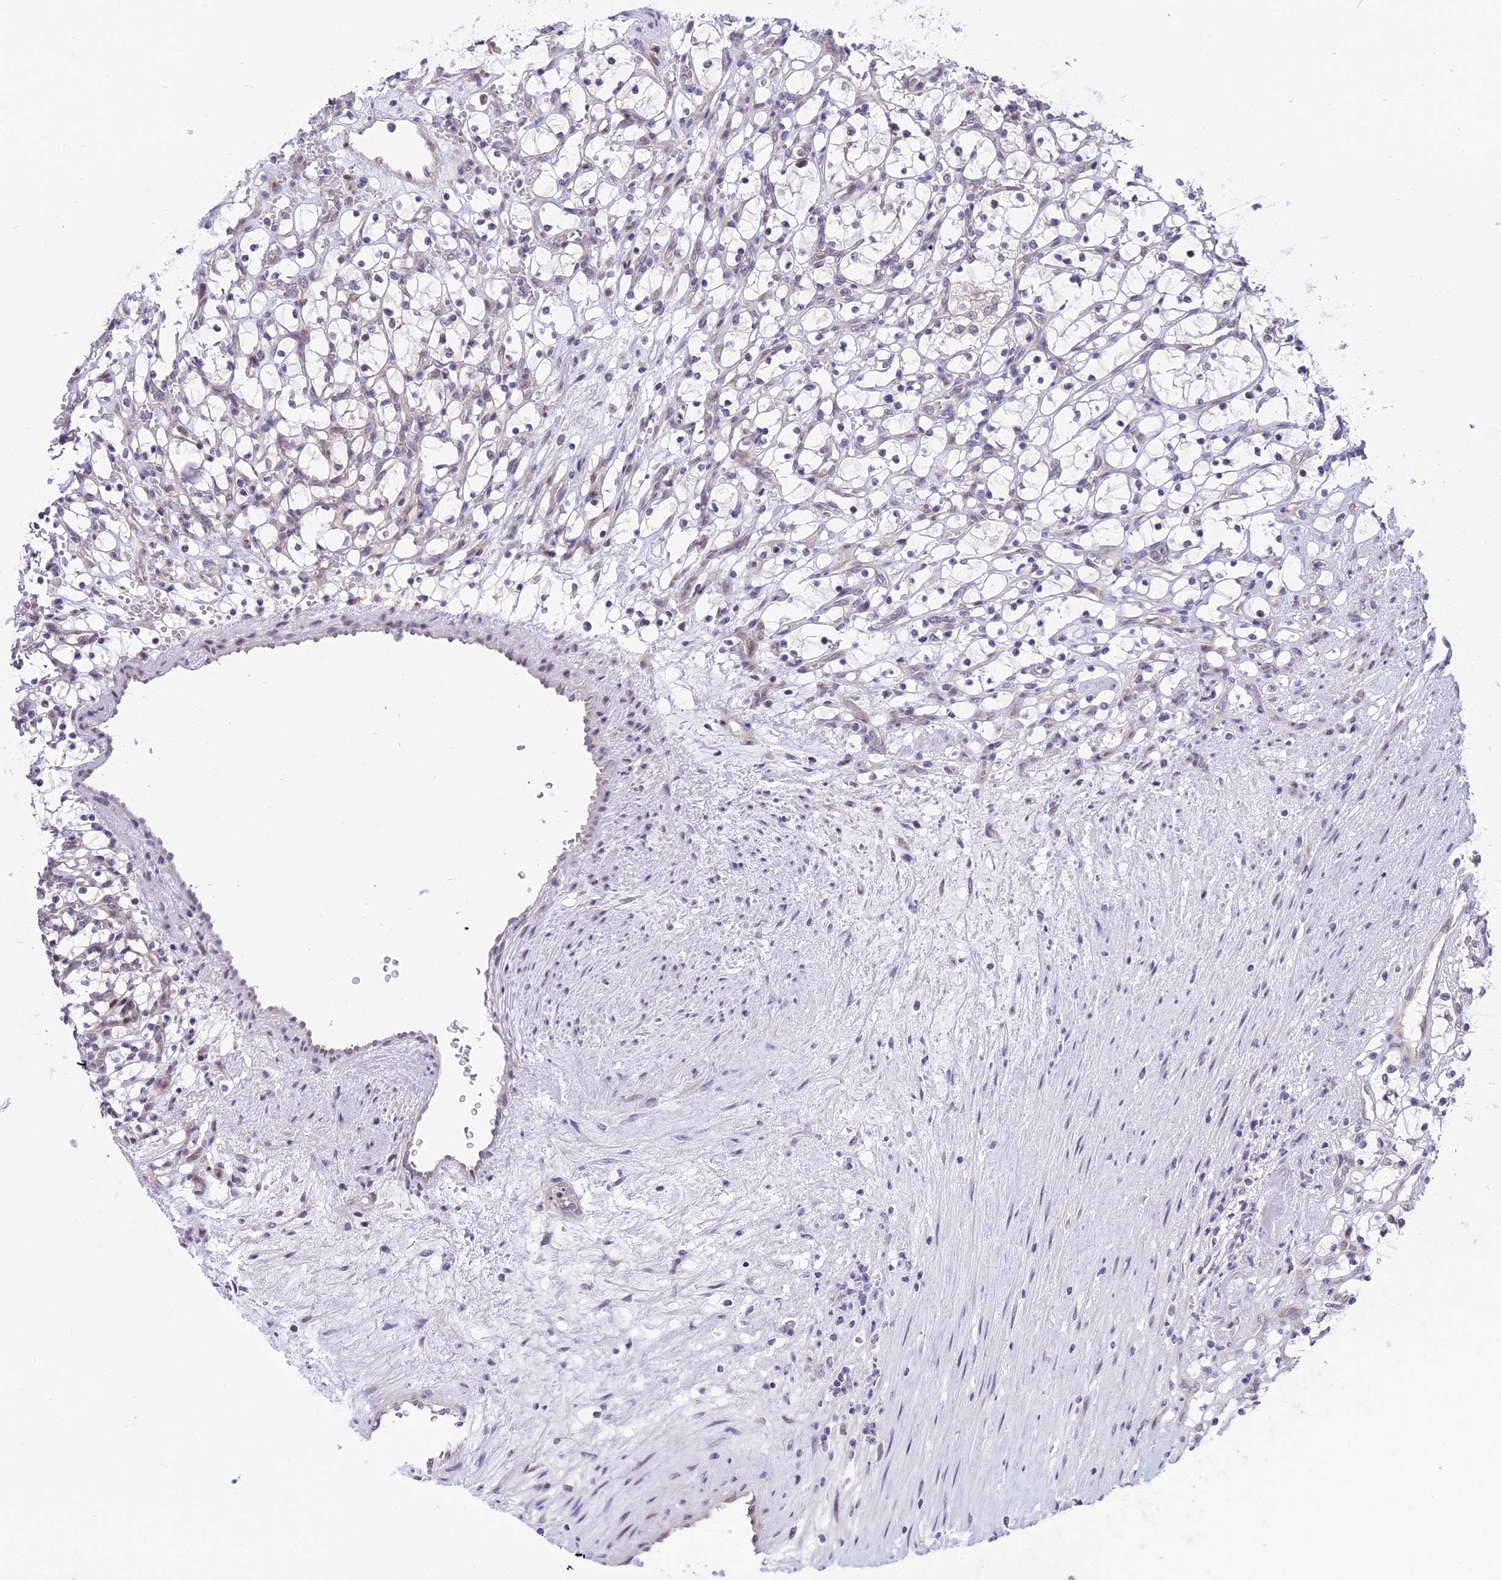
{"staining": {"intensity": "negative", "quantity": "none", "location": "none"}, "tissue": "renal cancer", "cell_type": "Tumor cells", "image_type": "cancer", "snomed": [{"axis": "morphology", "description": "Adenocarcinoma, NOS"}, {"axis": "topography", "description": "Kidney"}], "caption": "Renal cancer stained for a protein using immunohistochemistry (IHC) displays no positivity tumor cells.", "gene": "ZNF837", "patient": {"sex": "female", "age": 69}}